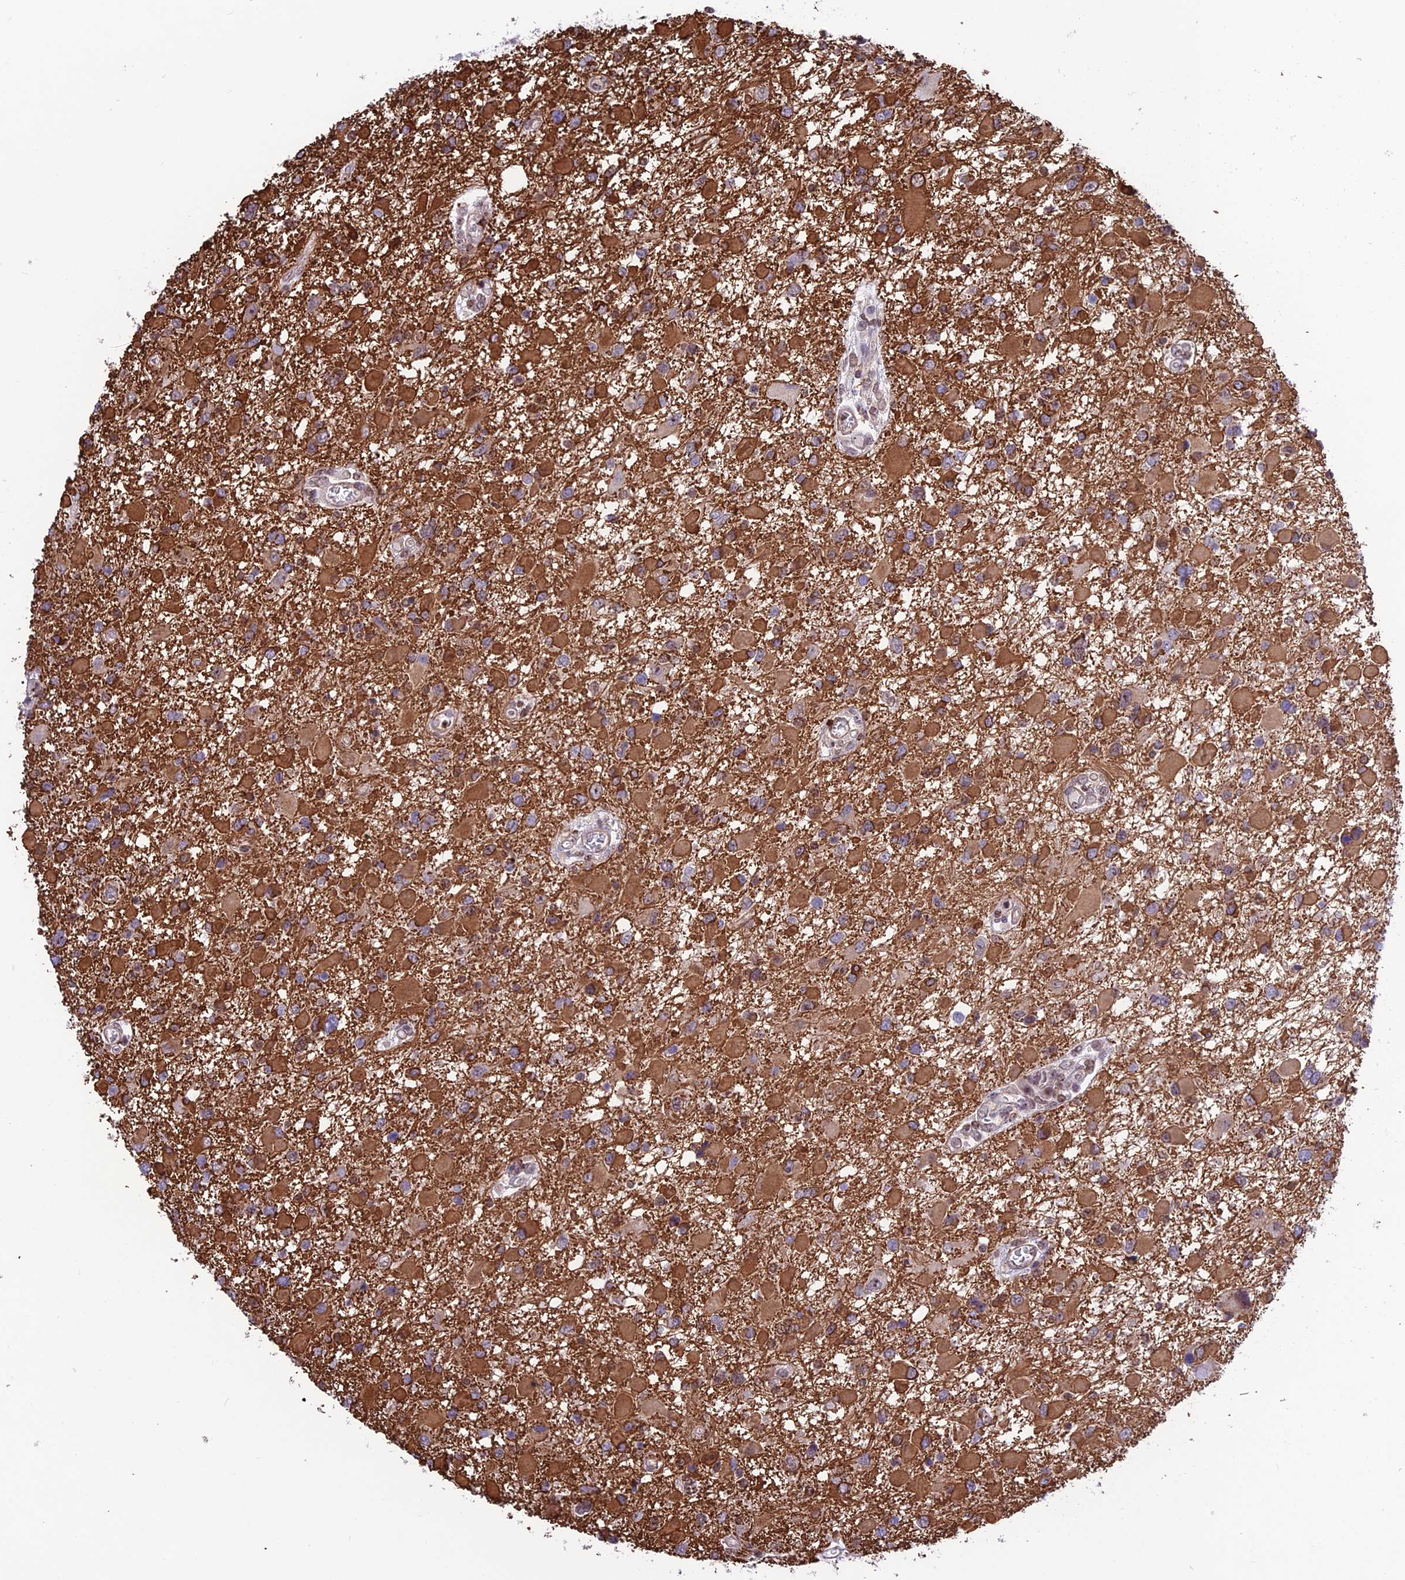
{"staining": {"intensity": "strong", "quantity": ">75%", "location": "cytoplasmic/membranous"}, "tissue": "glioma", "cell_type": "Tumor cells", "image_type": "cancer", "snomed": [{"axis": "morphology", "description": "Glioma, malignant, High grade"}, {"axis": "topography", "description": "Brain"}], "caption": "A histopathology image of human malignant glioma (high-grade) stained for a protein demonstrates strong cytoplasmic/membranous brown staining in tumor cells. (IHC, brightfield microscopy, high magnification).", "gene": "MIS12", "patient": {"sex": "male", "age": 53}}